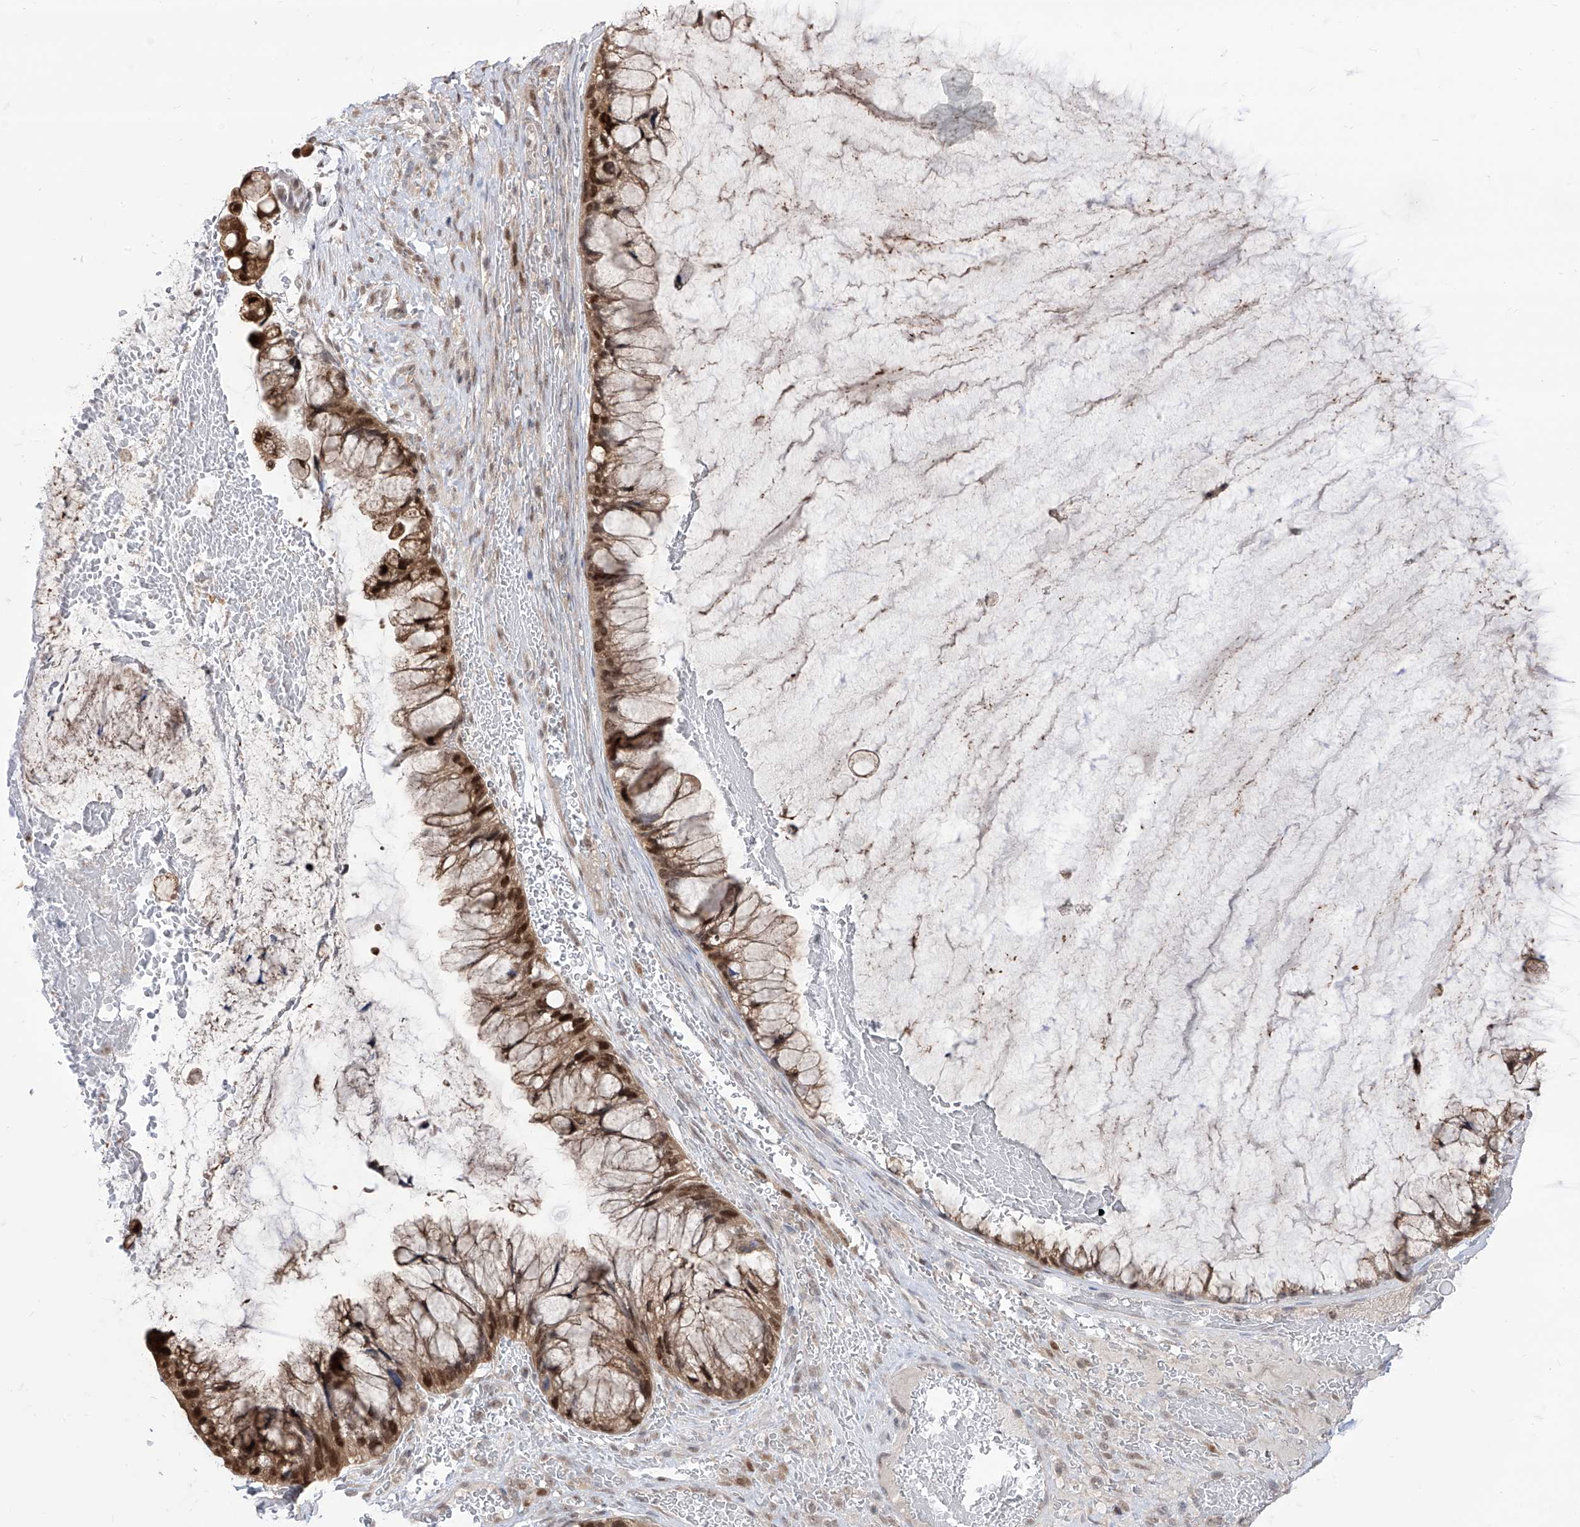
{"staining": {"intensity": "moderate", "quantity": ">75%", "location": "cytoplasmic/membranous,nuclear"}, "tissue": "ovarian cancer", "cell_type": "Tumor cells", "image_type": "cancer", "snomed": [{"axis": "morphology", "description": "Cystadenocarcinoma, mucinous, NOS"}, {"axis": "topography", "description": "Ovary"}], "caption": "Immunohistochemical staining of ovarian cancer (mucinous cystadenocarcinoma) displays medium levels of moderate cytoplasmic/membranous and nuclear protein positivity in about >75% of tumor cells.", "gene": "BROX", "patient": {"sex": "female", "age": 37}}